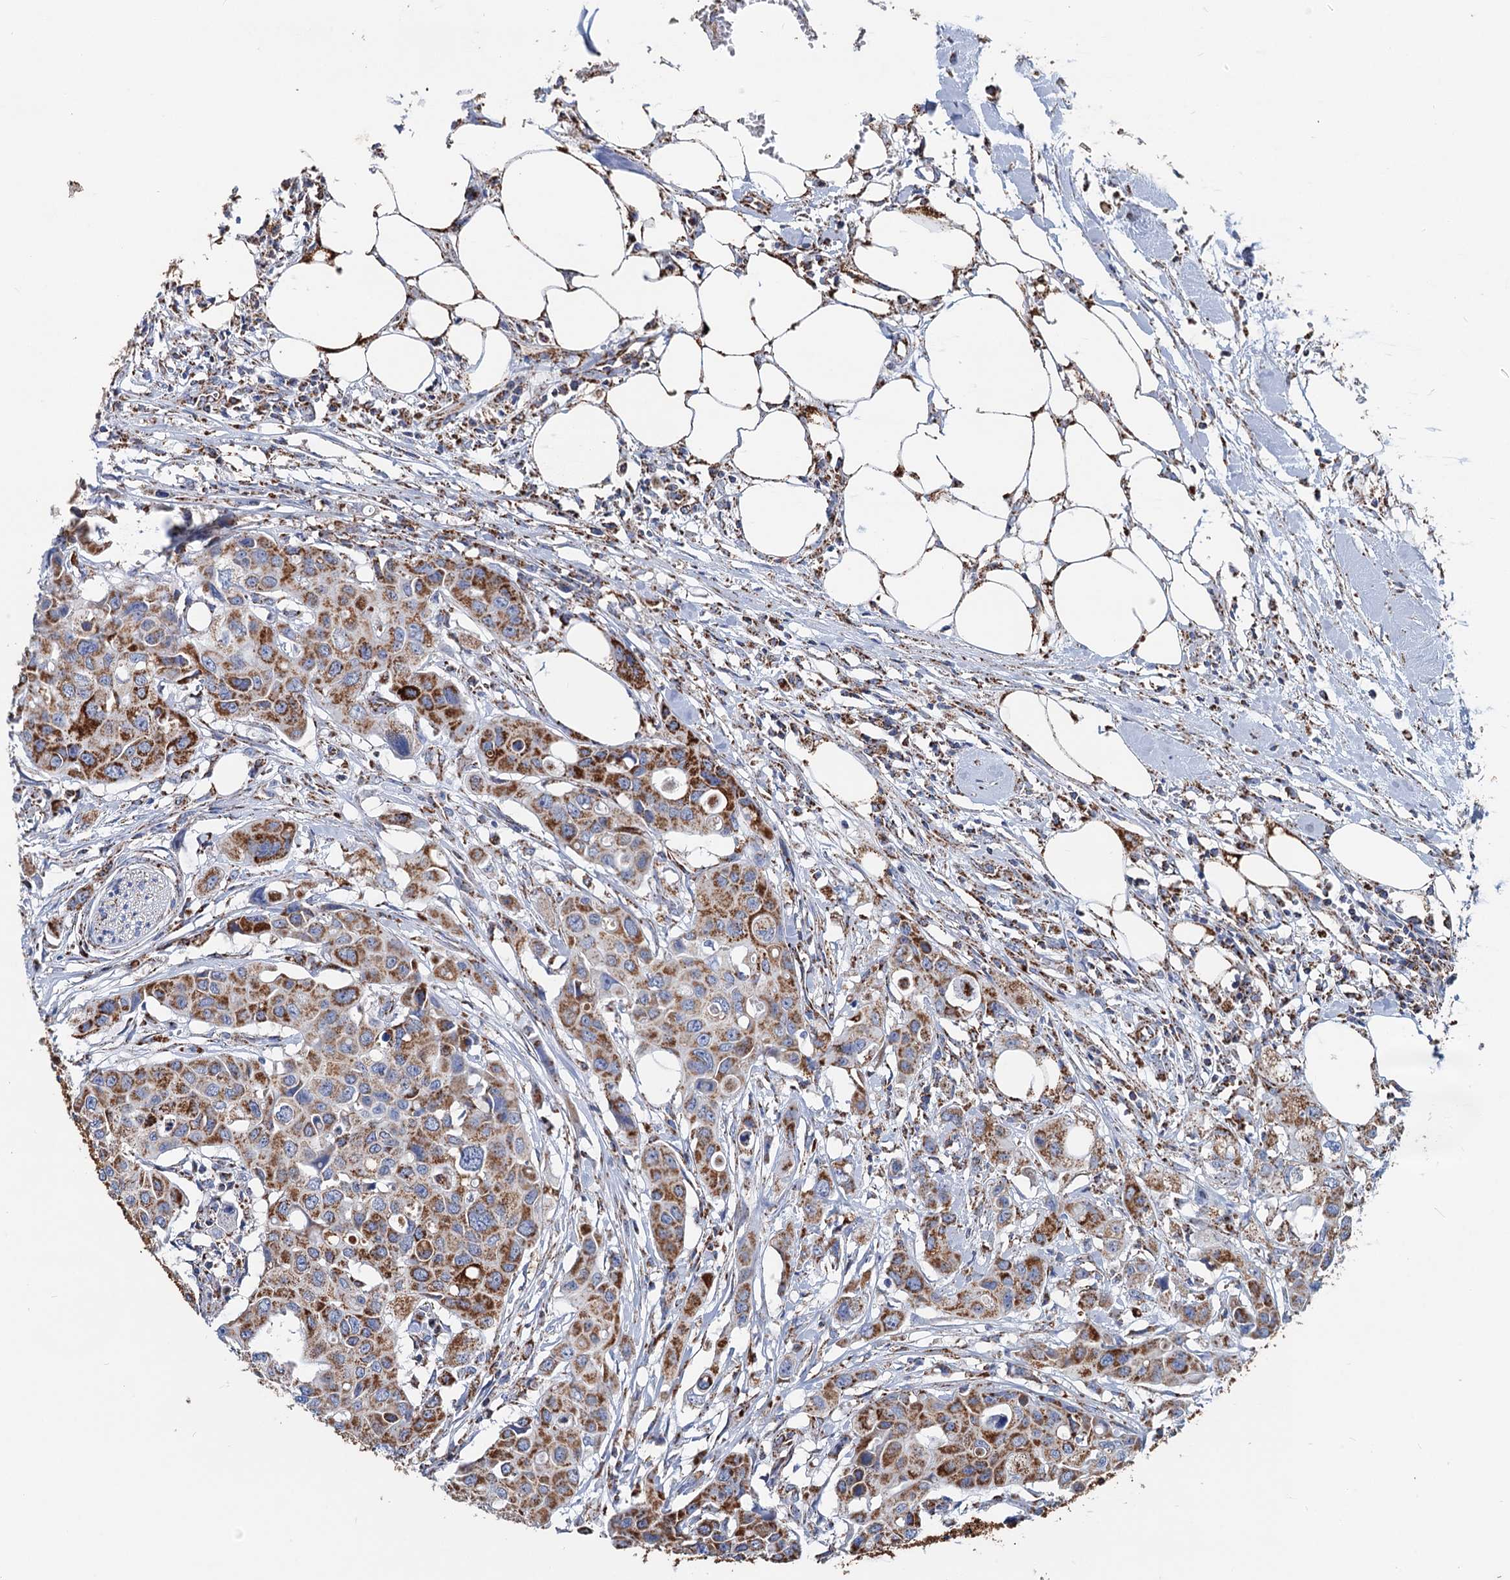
{"staining": {"intensity": "moderate", "quantity": ">75%", "location": "cytoplasmic/membranous"}, "tissue": "colorectal cancer", "cell_type": "Tumor cells", "image_type": "cancer", "snomed": [{"axis": "morphology", "description": "Adenocarcinoma, NOS"}, {"axis": "topography", "description": "Colon"}], "caption": "Colorectal cancer (adenocarcinoma) stained for a protein shows moderate cytoplasmic/membranous positivity in tumor cells. Immunohistochemistry stains the protein of interest in brown and the nuclei are stained blue.", "gene": "IVD", "patient": {"sex": "male", "age": 77}}